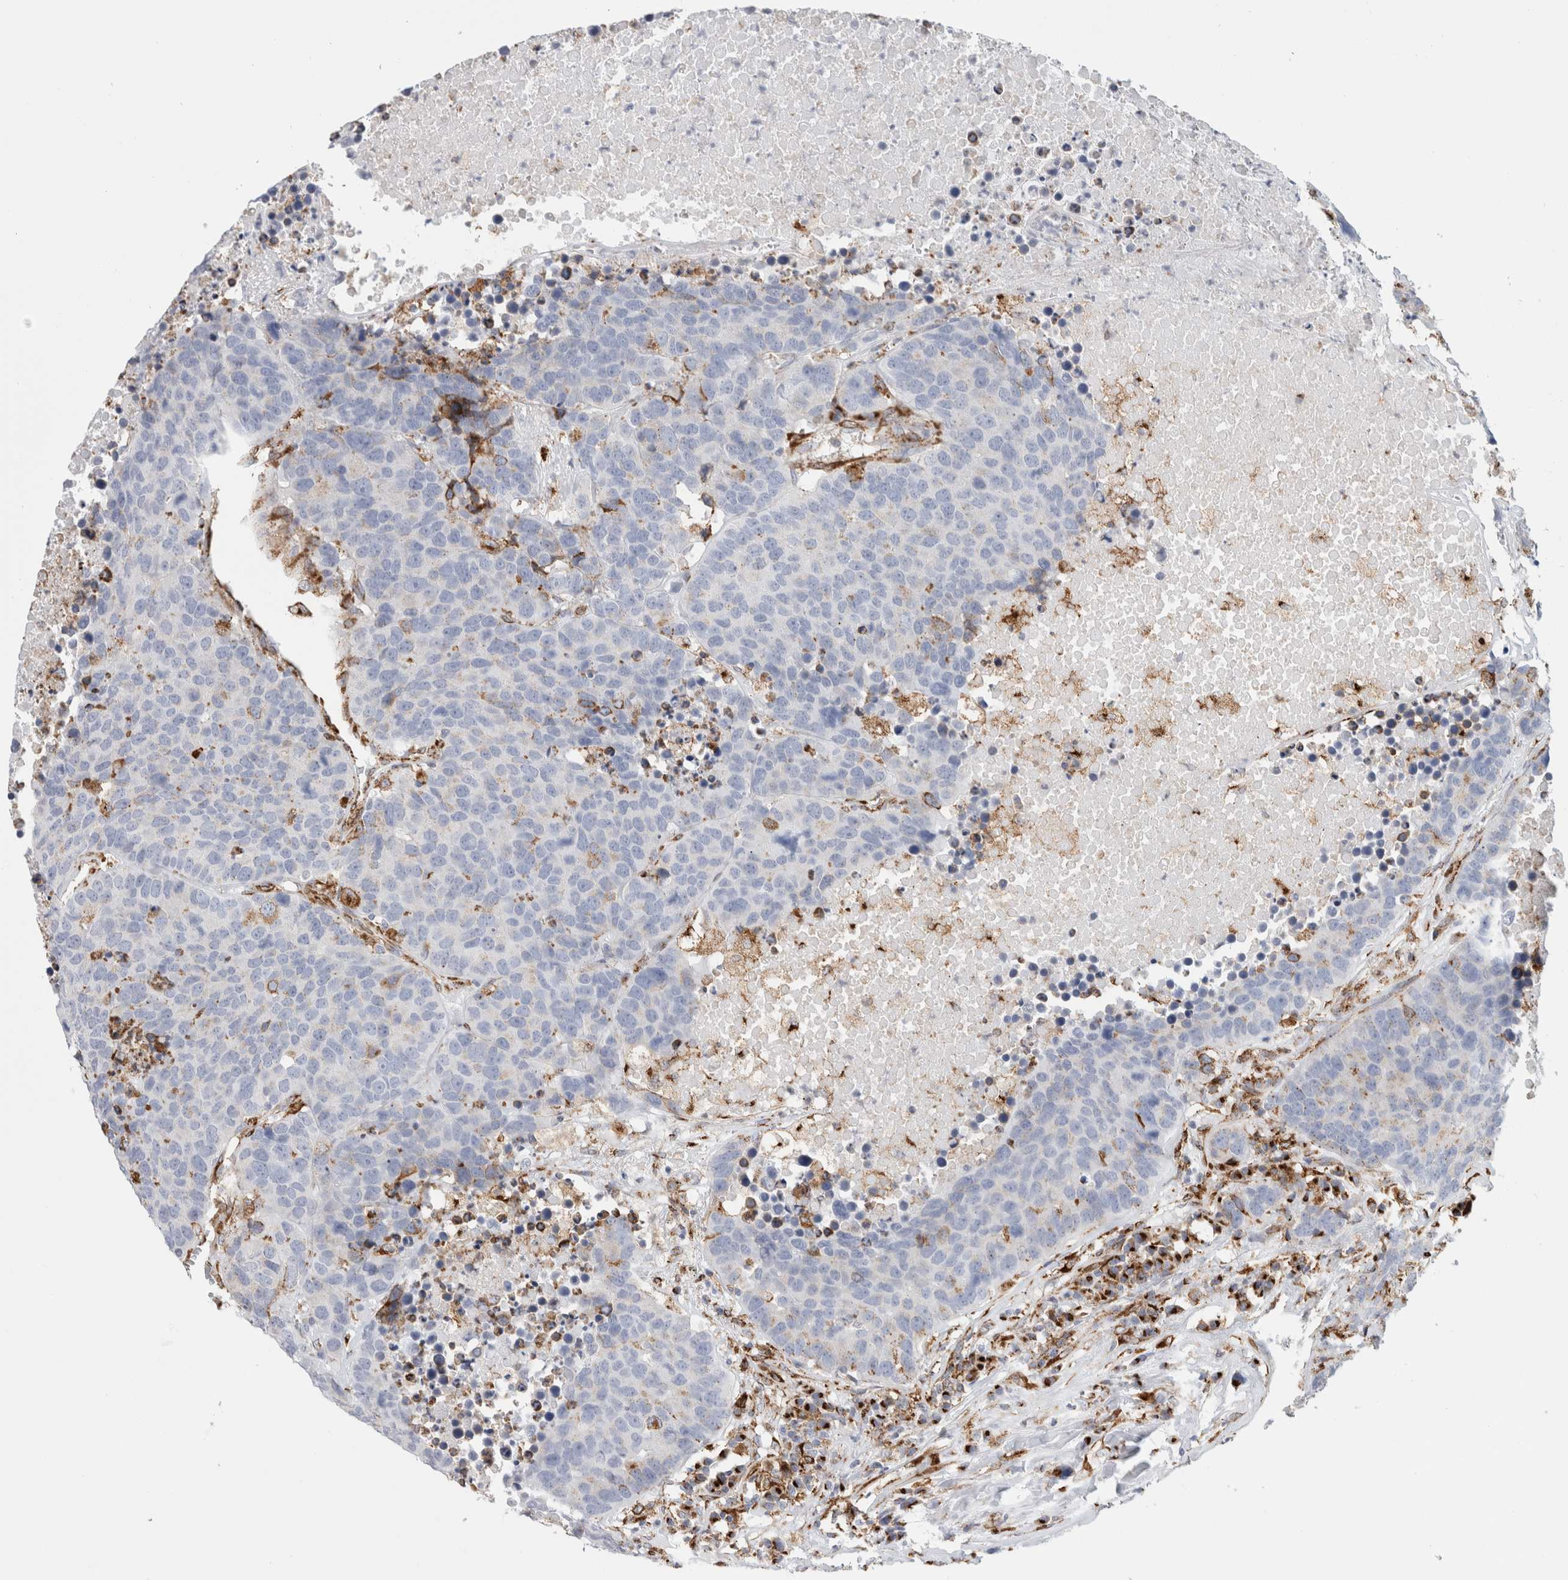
{"staining": {"intensity": "negative", "quantity": "none", "location": "none"}, "tissue": "carcinoid", "cell_type": "Tumor cells", "image_type": "cancer", "snomed": [{"axis": "morphology", "description": "Carcinoid, malignant, NOS"}, {"axis": "topography", "description": "Lung"}], "caption": "This is an immunohistochemistry histopathology image of human carcinoid. There is no positivity in tumor cells.", "gene": "MCFD2", "patient": {"sex": "male", "age": 60}}